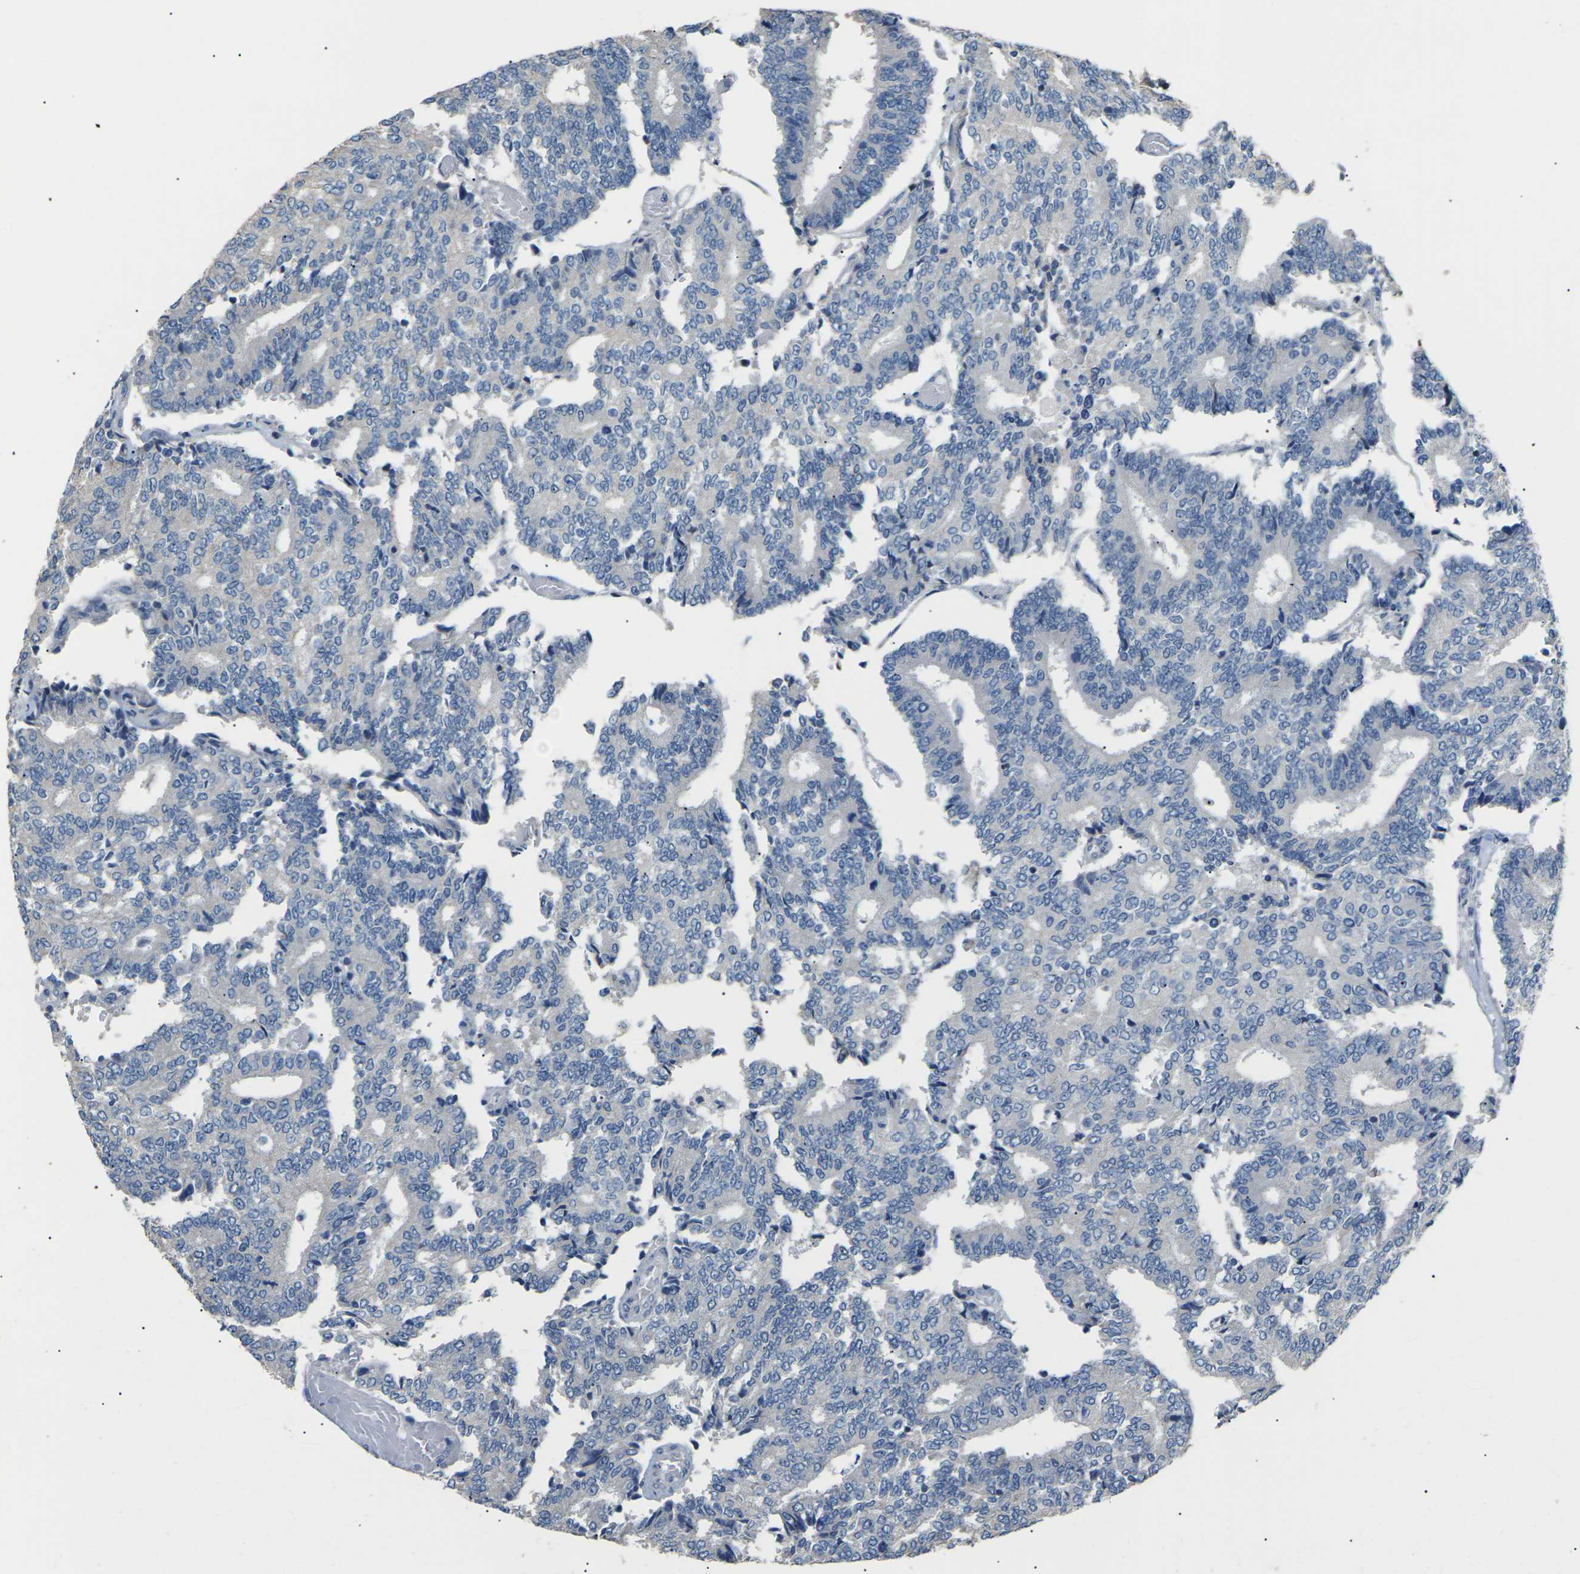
{"staining": {"intensity": "negative", "quantity": "none", "location": "none"}, "tissue": "prostate cancer", "cell_type": "Tumor cells", "image_type": "cancer", "snomed": [{"axis": "morphology", "description": "Adenocarcinoma, High grade"}, {"axis": "topography", "description": "Prostate"}], "caption": "A photomicrograph of prostate high-grade adenocarcinoma stained for a protein displays no brown staining in tumor cells.", "gene": "KLHDC8B", "patient": {"sex": "male", "age": 55}}